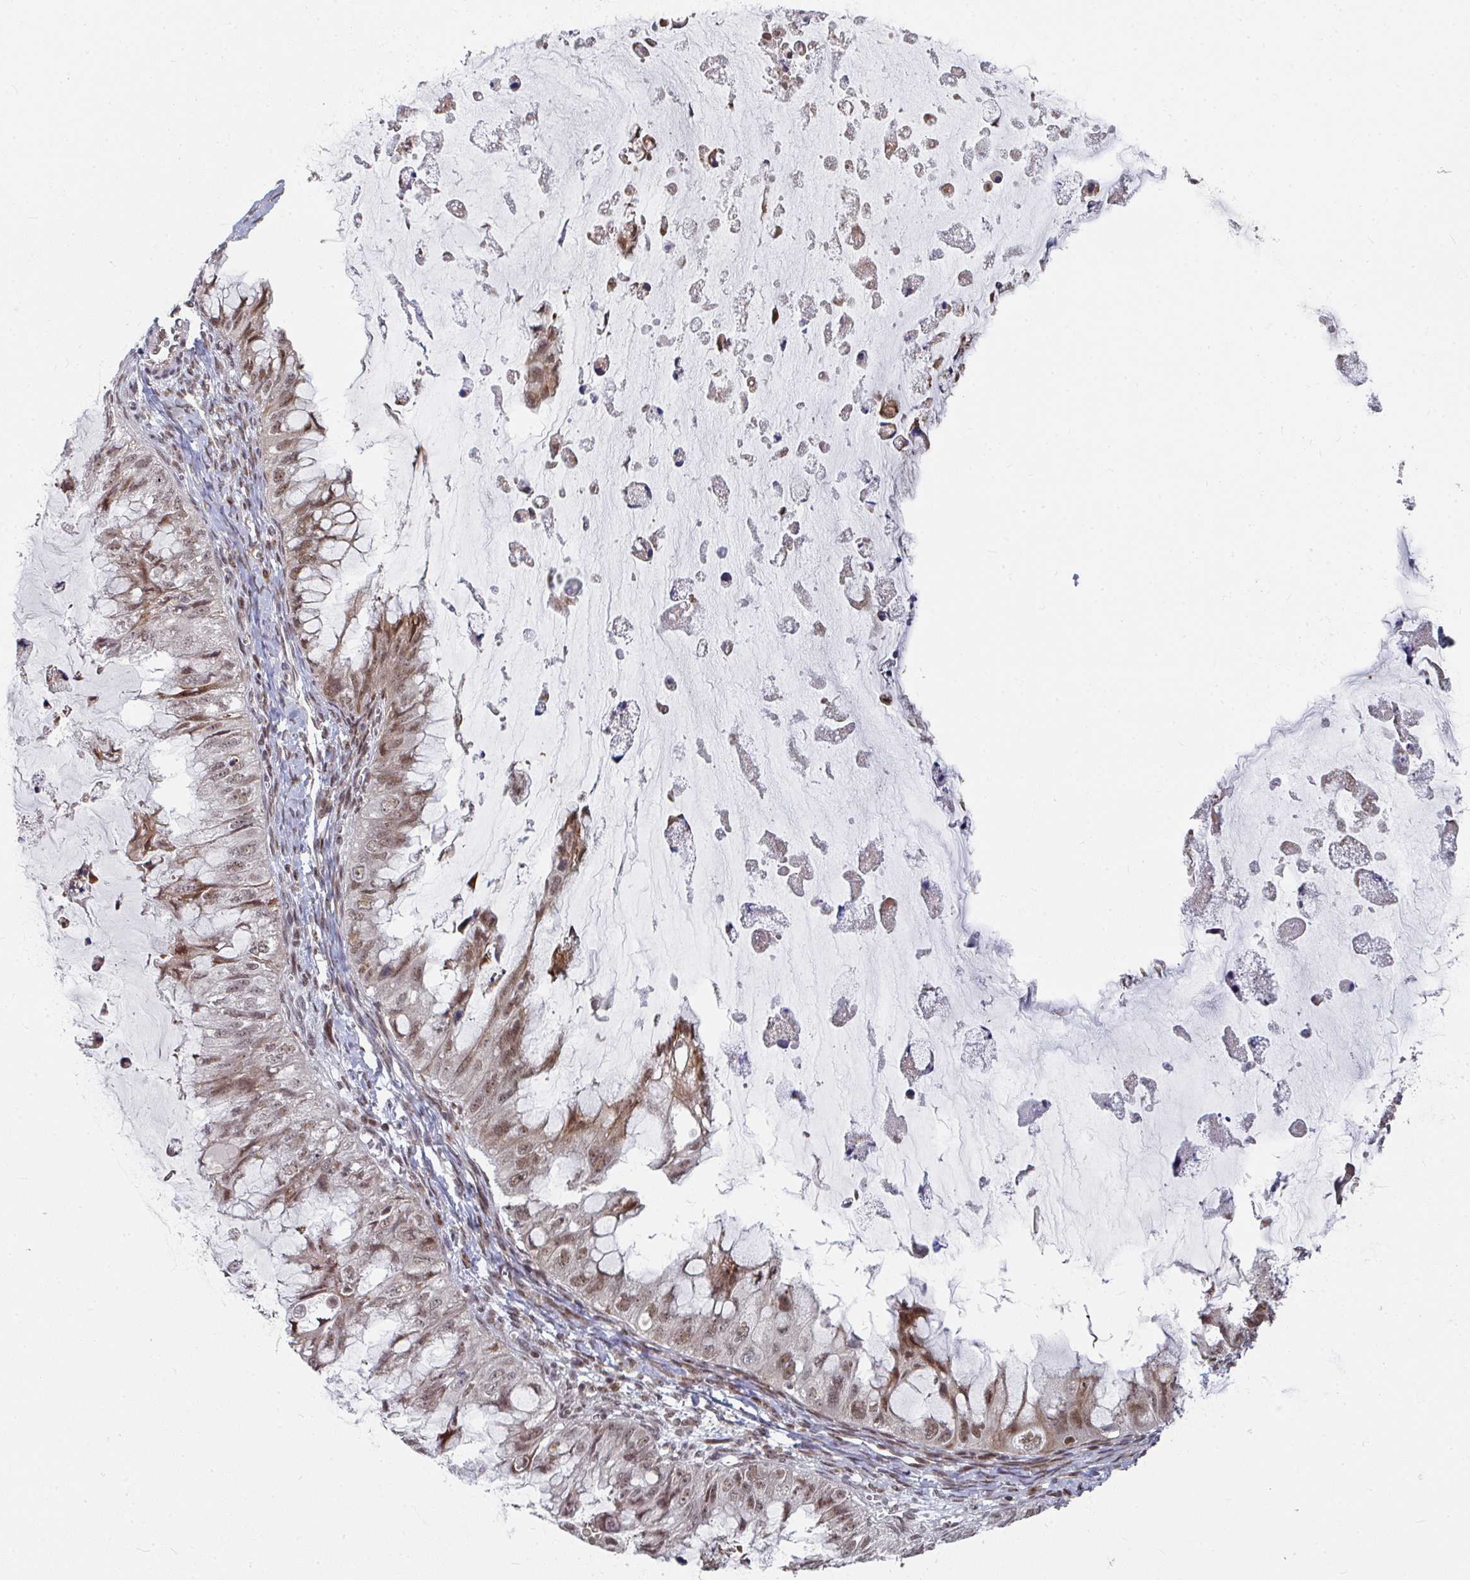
{"staining": {"intensity": "moderate", "quantity": ">75%", "location": "cytoplasmic/membranous,nuclear"}, "tissue": "ovarian cancer", "cell_type": "Tumor cells", "image_type": "cancer", "snomed": [{"axis": "morphology", "description": "Cystadenocarcinoma, mucinous, NOS"}, {"axis": "topography", "description": "Ovary"}], "caption": "Immunohistochemical staining of human ovarian cancer (mucinous cystadenocarcinoma) shows medium levels of moderate cytoplasmic/membranous and nuclear protein staining in approximately >75% of tumor cells.", "gene": "RBBP5", "patient": {"sex": "female", "age": 72}}